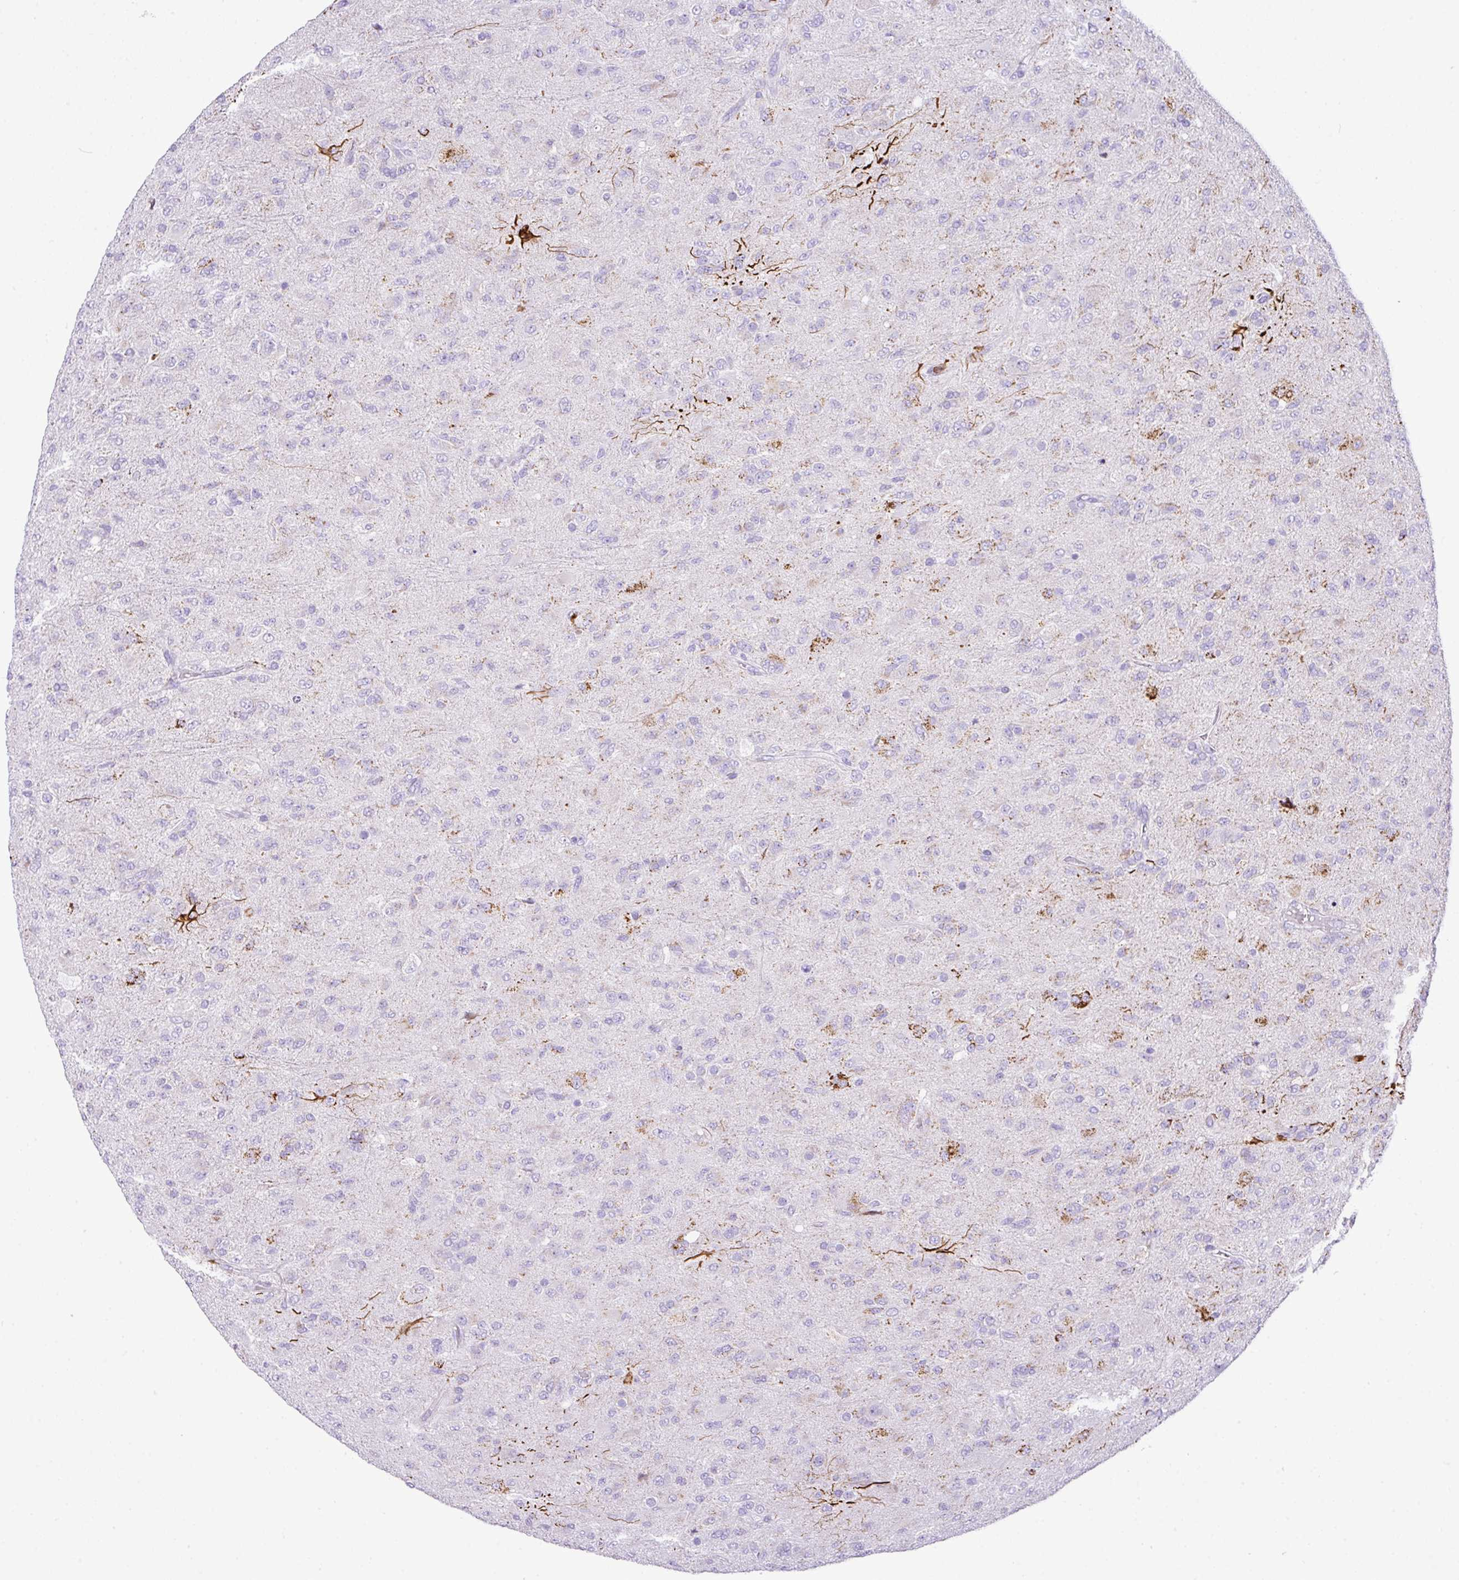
{"staining": {"intensity": "moderate", "quantity": "<25%", "location": "cytoplasmic/membranous"}, "tissue": "glioma", "cell_type": "Tumor cells", "image_type": "cancer", "snomed": [{"axis": "morphology", "description": "Glioma, malignant, Low grade"}, {"axis": "topography", "description": "Brain"}], "caption": "This is a photomicrograph of IHC staining of malignant glioma (low-grade), which shows moderate expression in the cytoplasmic/membranous of tumor cells.", "gene": "RCAN2", "patient": {"sex": "male", "age": 65}}